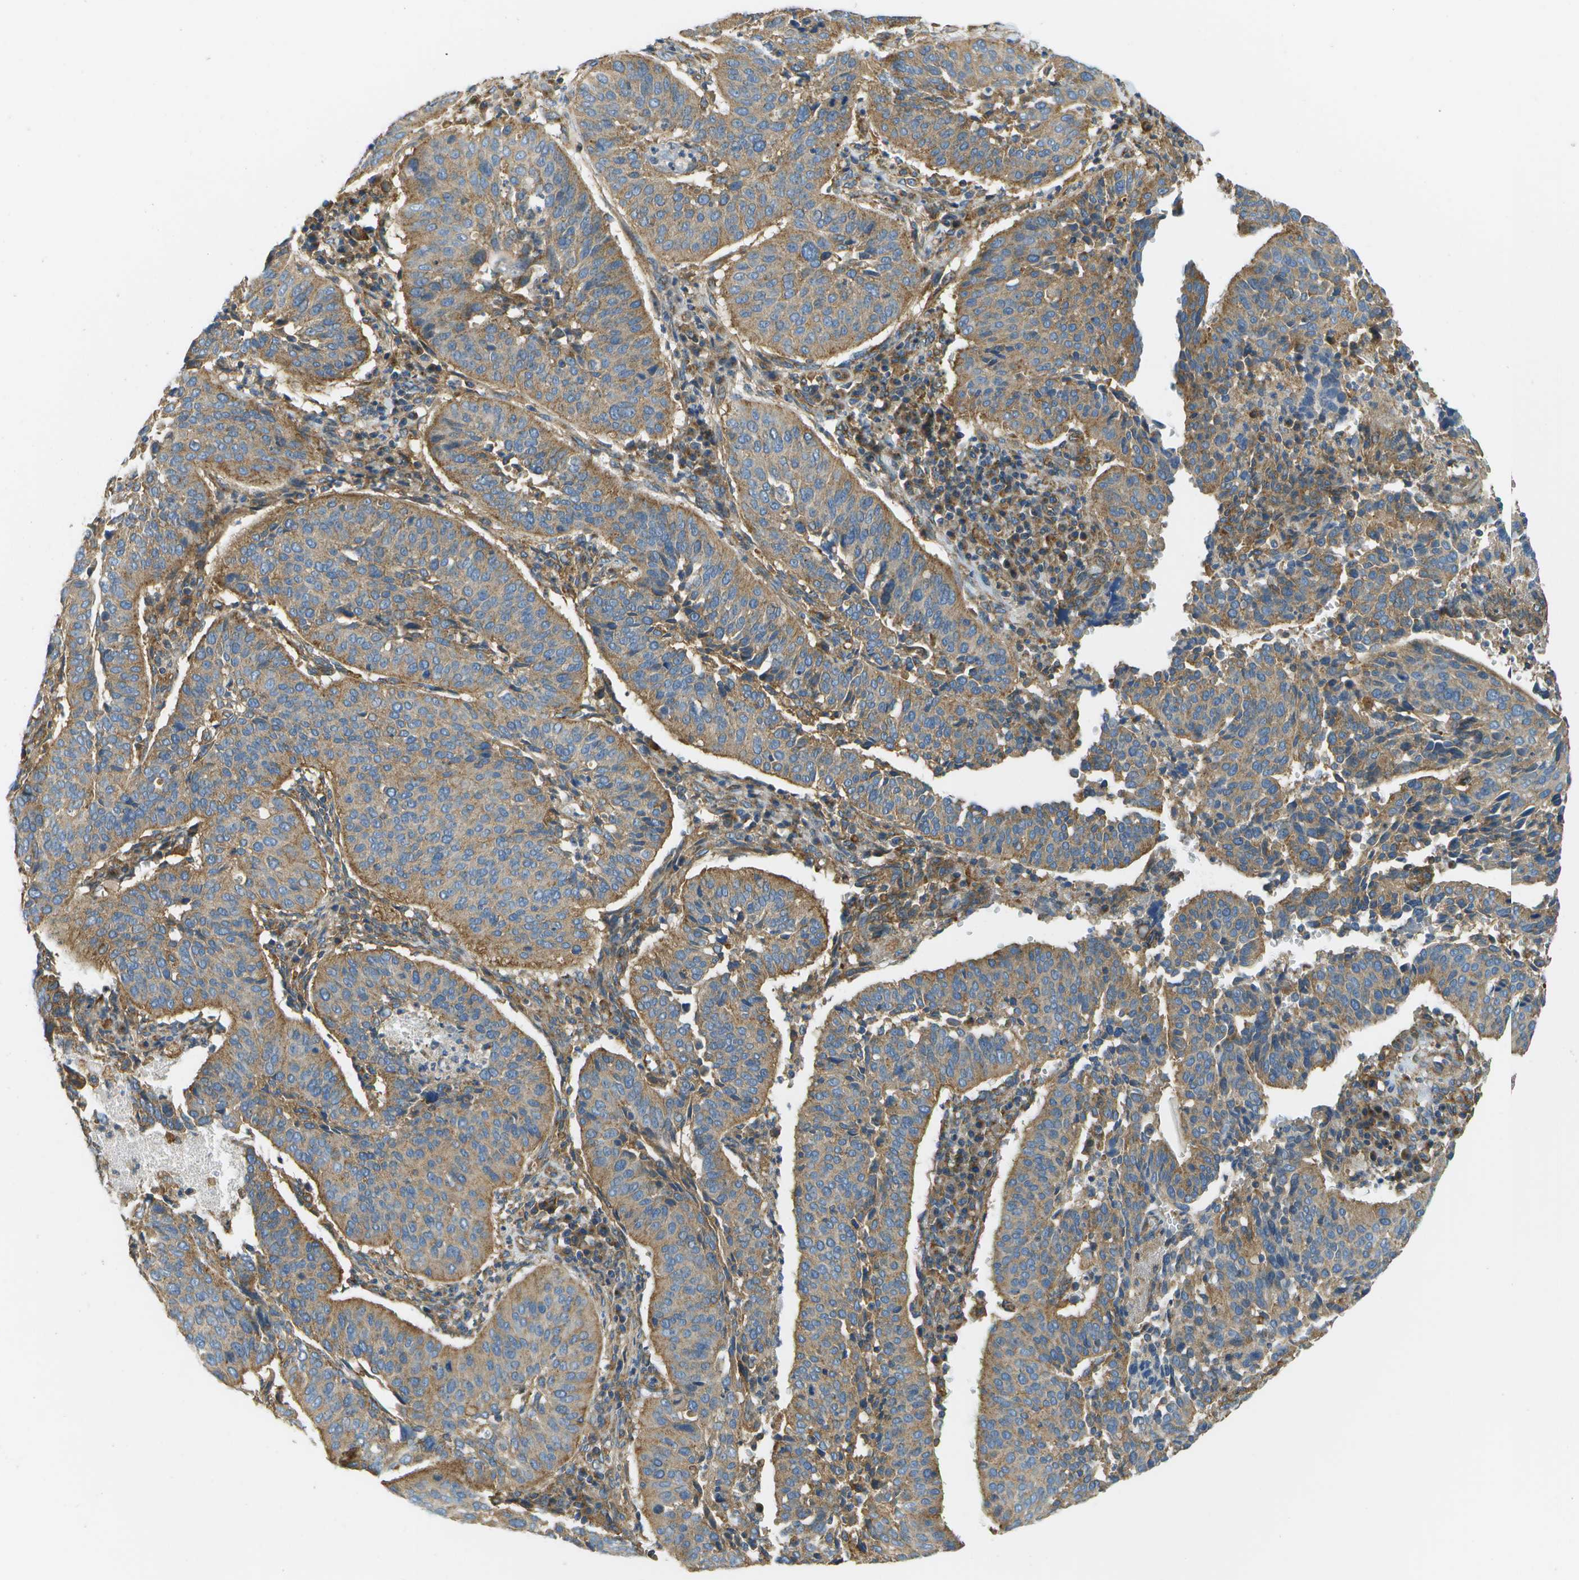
{"staining": {"intensity": "moderate", "quantity": ">75%", "location": "cytoplasmic/membranous"}, "tissue": "cervical cancer", "cell_type": "Tumor cells", "image_type": "cancer", "snomed": [{"axis": "morphology", "description": "Normal tissue, NOS"}, {"axis": "morphology", "description": "Squamous cell carcinoma, NOS"}, {"axis": "topography", "description": "Cervix"}], "caption": "Immunohistochemistry (IHC) micrograph of human cervical cancer (squamous cell carcinoma) stained for a protein (brown), which exhibits medium levels of moderate cytoplasmic/membranous positivity in about >75% of tumor cells.", "gene": "CLTC", "patient": {"sex": "female", "age": 39}}